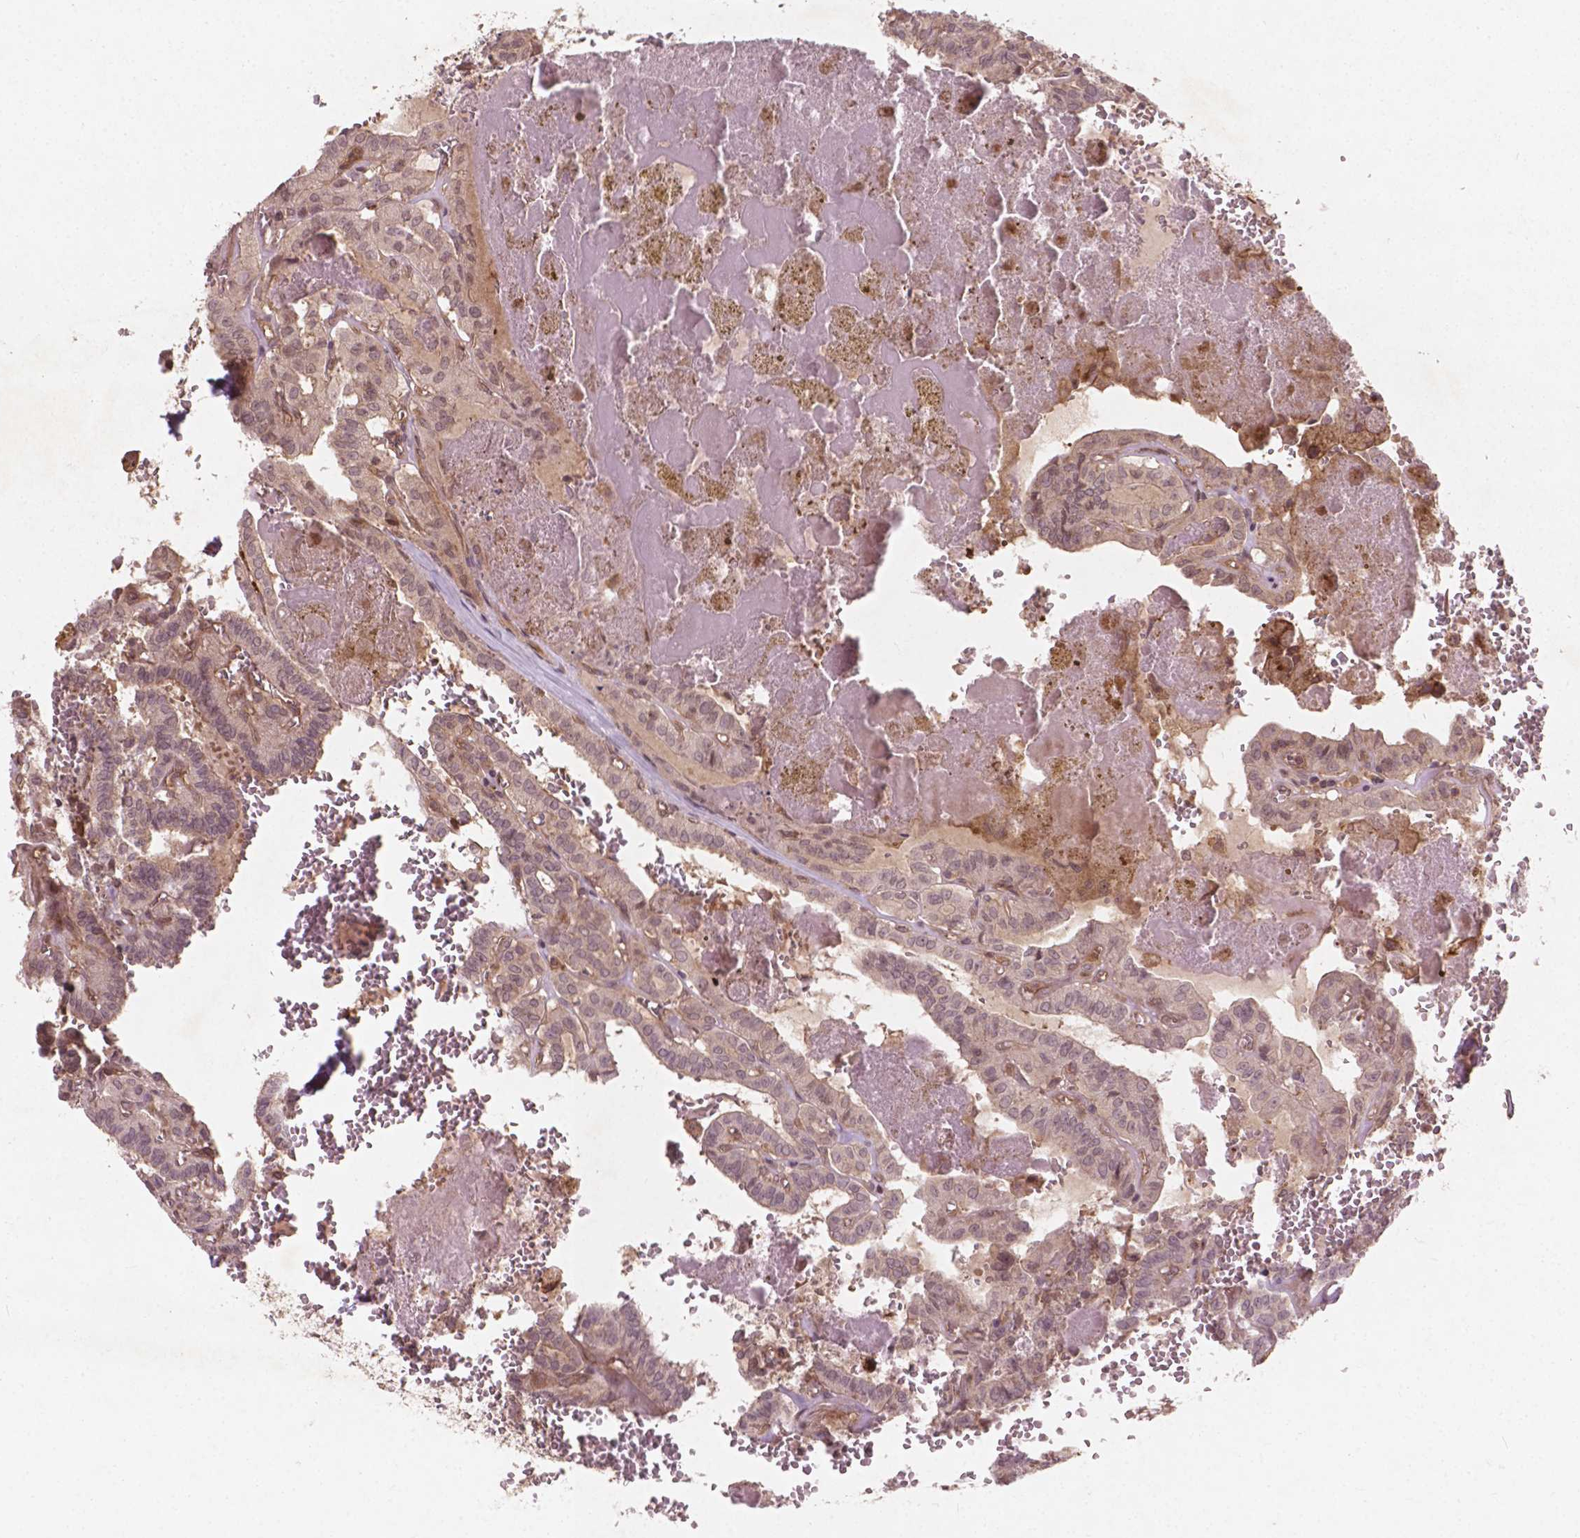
{"staining": {"intensity": "weak", "quantity": "25%-75%", "location": "cytoplasmic/membranous,nuclear"}, "tissue": "thyroid cancer", "cell_type": "Tumor cells", "image_type": "cancer", "snomed": [{"axis": "morphology", "description": "Papillary adenocarcinoma, NOS"}, {"axis": "topography", "description": "Thyroid gland"}], "caption": "Thyroid cancer stained with a protein marker exhibits weak staining in tumor cells.", "gene": "CYFIP2", "patient": {"sex": "female", "age": 21}}